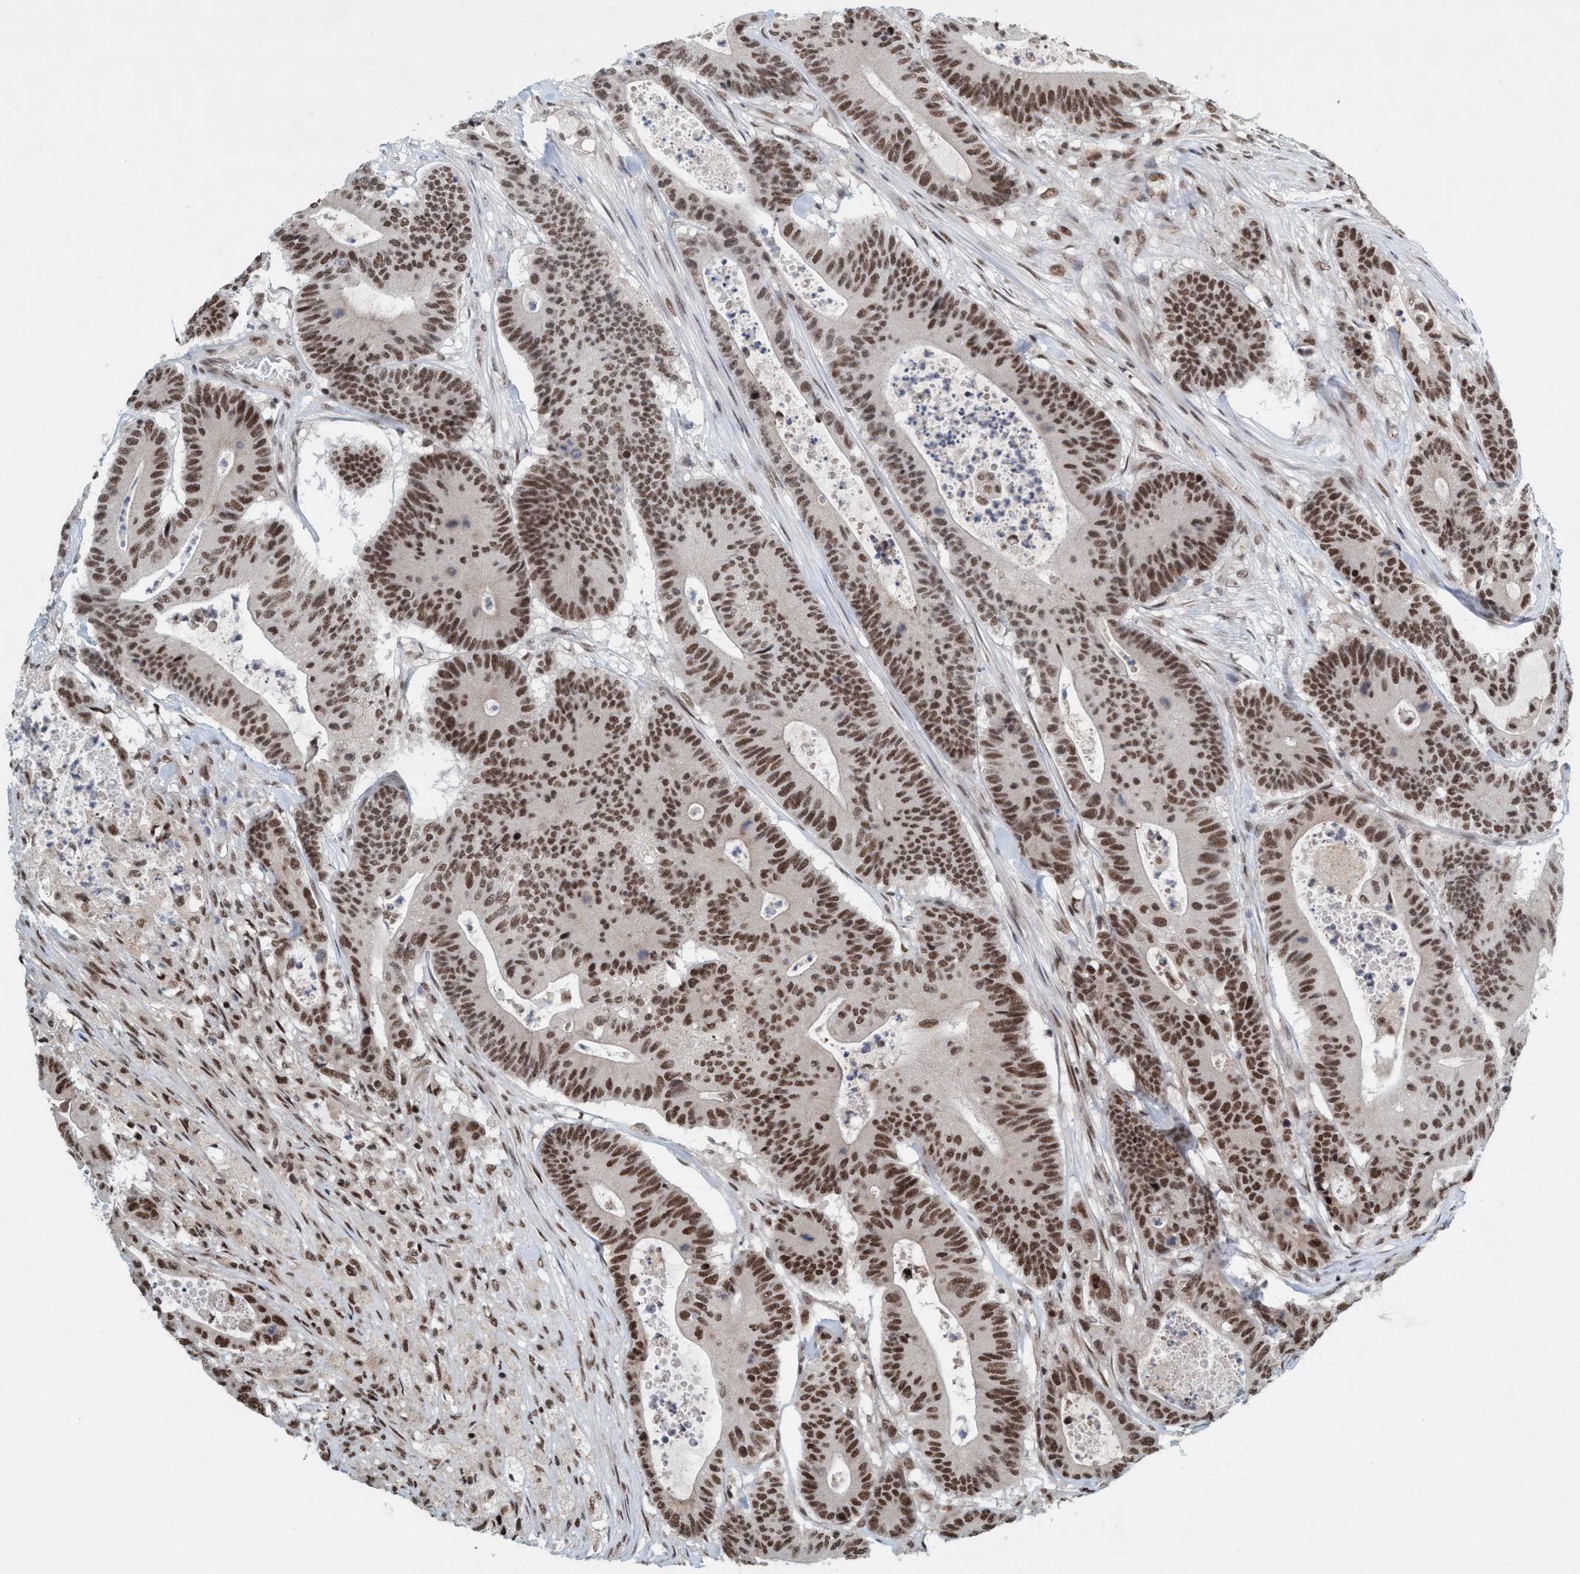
{"staining": {"intensity": "moderate", "quantity": ">75%", "location": "nuclear"}, "tissue": "colorectal cancer", "cell_type": "Tumor cells", "image_type": "cancer", "snomed": [{"axis": "morphology", "description": "Adenocarcinoma, NOS"}, {"axis": "topography", "description": "Colon"}], "caption": "Human colorectal cancer stained with a protein marker reveals moderate staining in tumor cells.", "gene": "SMCR8", "patient": {"sex": "female", "age": 84}}